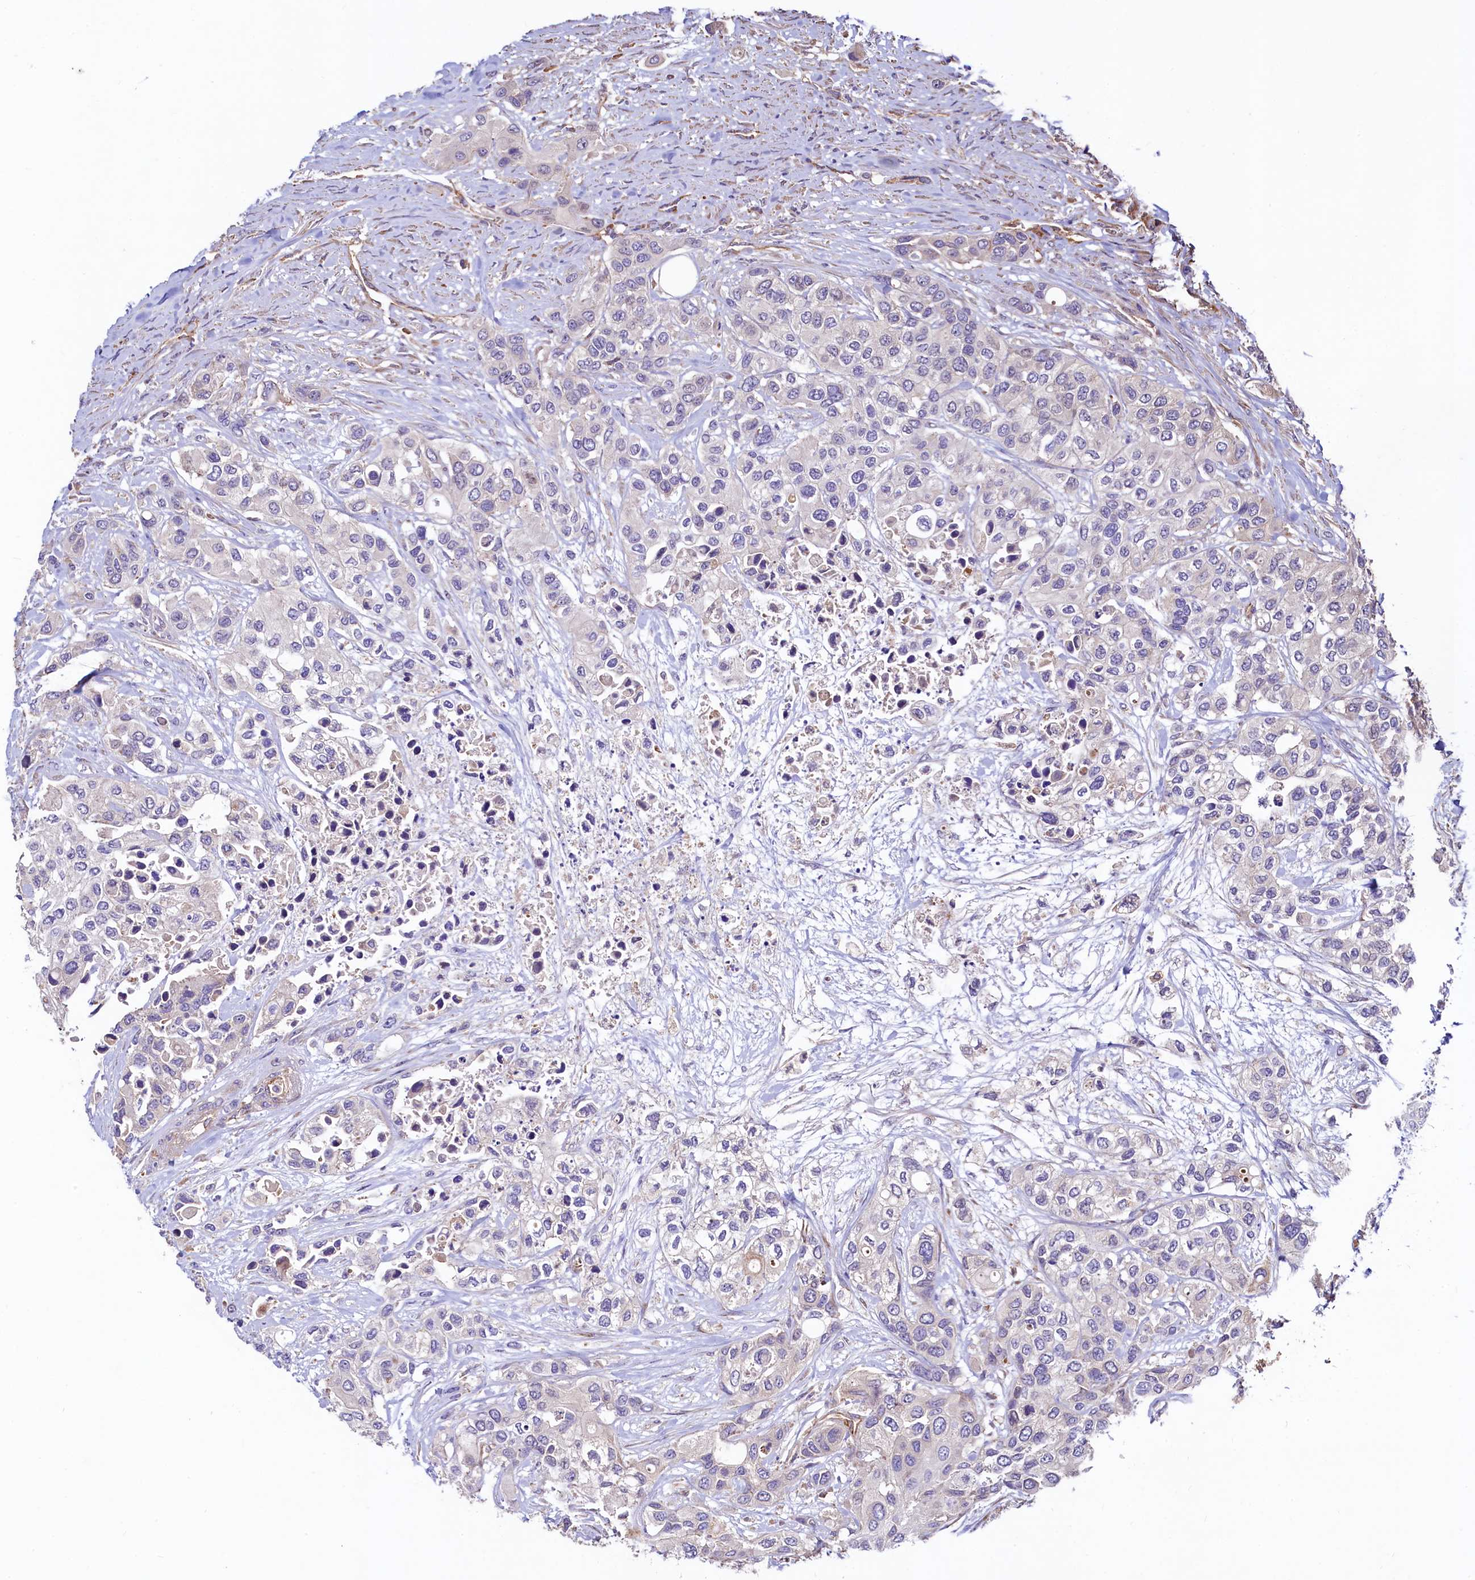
{"staining": {"intensity": "negative", "quantity": "none", "location": "none"}, "tissue": "urothelial cancer", "cell_type": "Tumor cells", "image_type": "cancer", "snomed": [{"axis": "morphology", "description": "Normal tissue, NOS"}, {"axis": "morphology", "description": "Urothelial carcinoma, High grade"}, {"axis": "topography", "description": "Vascular tissue"}, {"axis": "topography", "description": "Urinary bladder"}], "caption": "Tumor cells show no significant positivity in urothelial cancer.", "gene": "KLHDC4", "patient": {"sex": "female", "age": 56}}